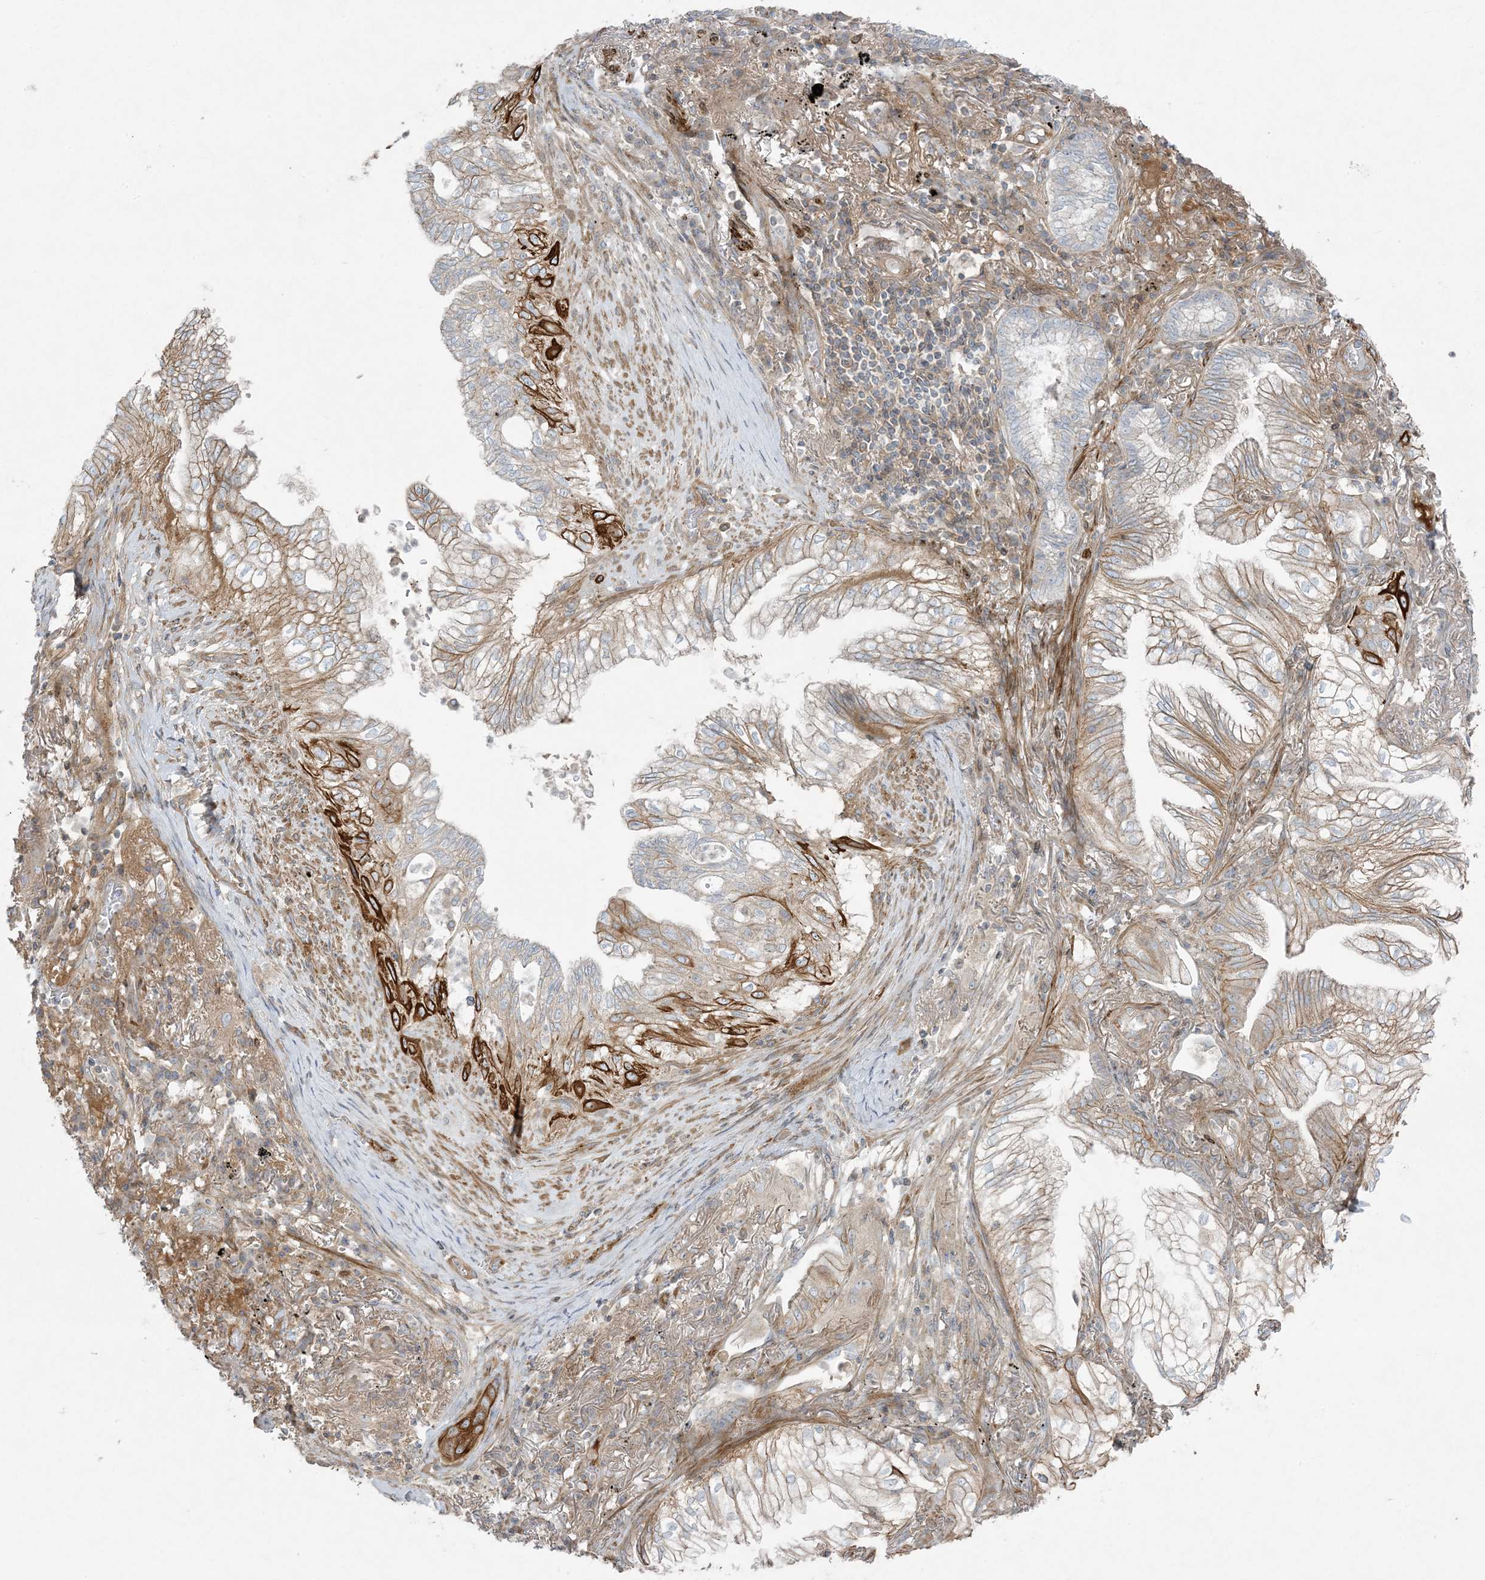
{"staining": {"intensity": "strong", "quantity": "<25%", "location": "cytoplasmic/membranous"}, "tissue": "lung cancer", "cell_type": "Tumor cells", "image_type": "cancer", "snomed": [{"axis": "morphology", "description": "Adenocarcinoma, NOS"}, {"axis": "topography", "description": "Lung"}], "caption": "Immunohistochemical staining of lung cancer (adenocarcinoma) exhibits strong cytoplasmic/membranous protein staining in about <25% of tumor cells. (IHC, brightfield microscopy, high magnification).", "gene": "PIK3R4", "patient": {"sex": "female", "age": 70}}